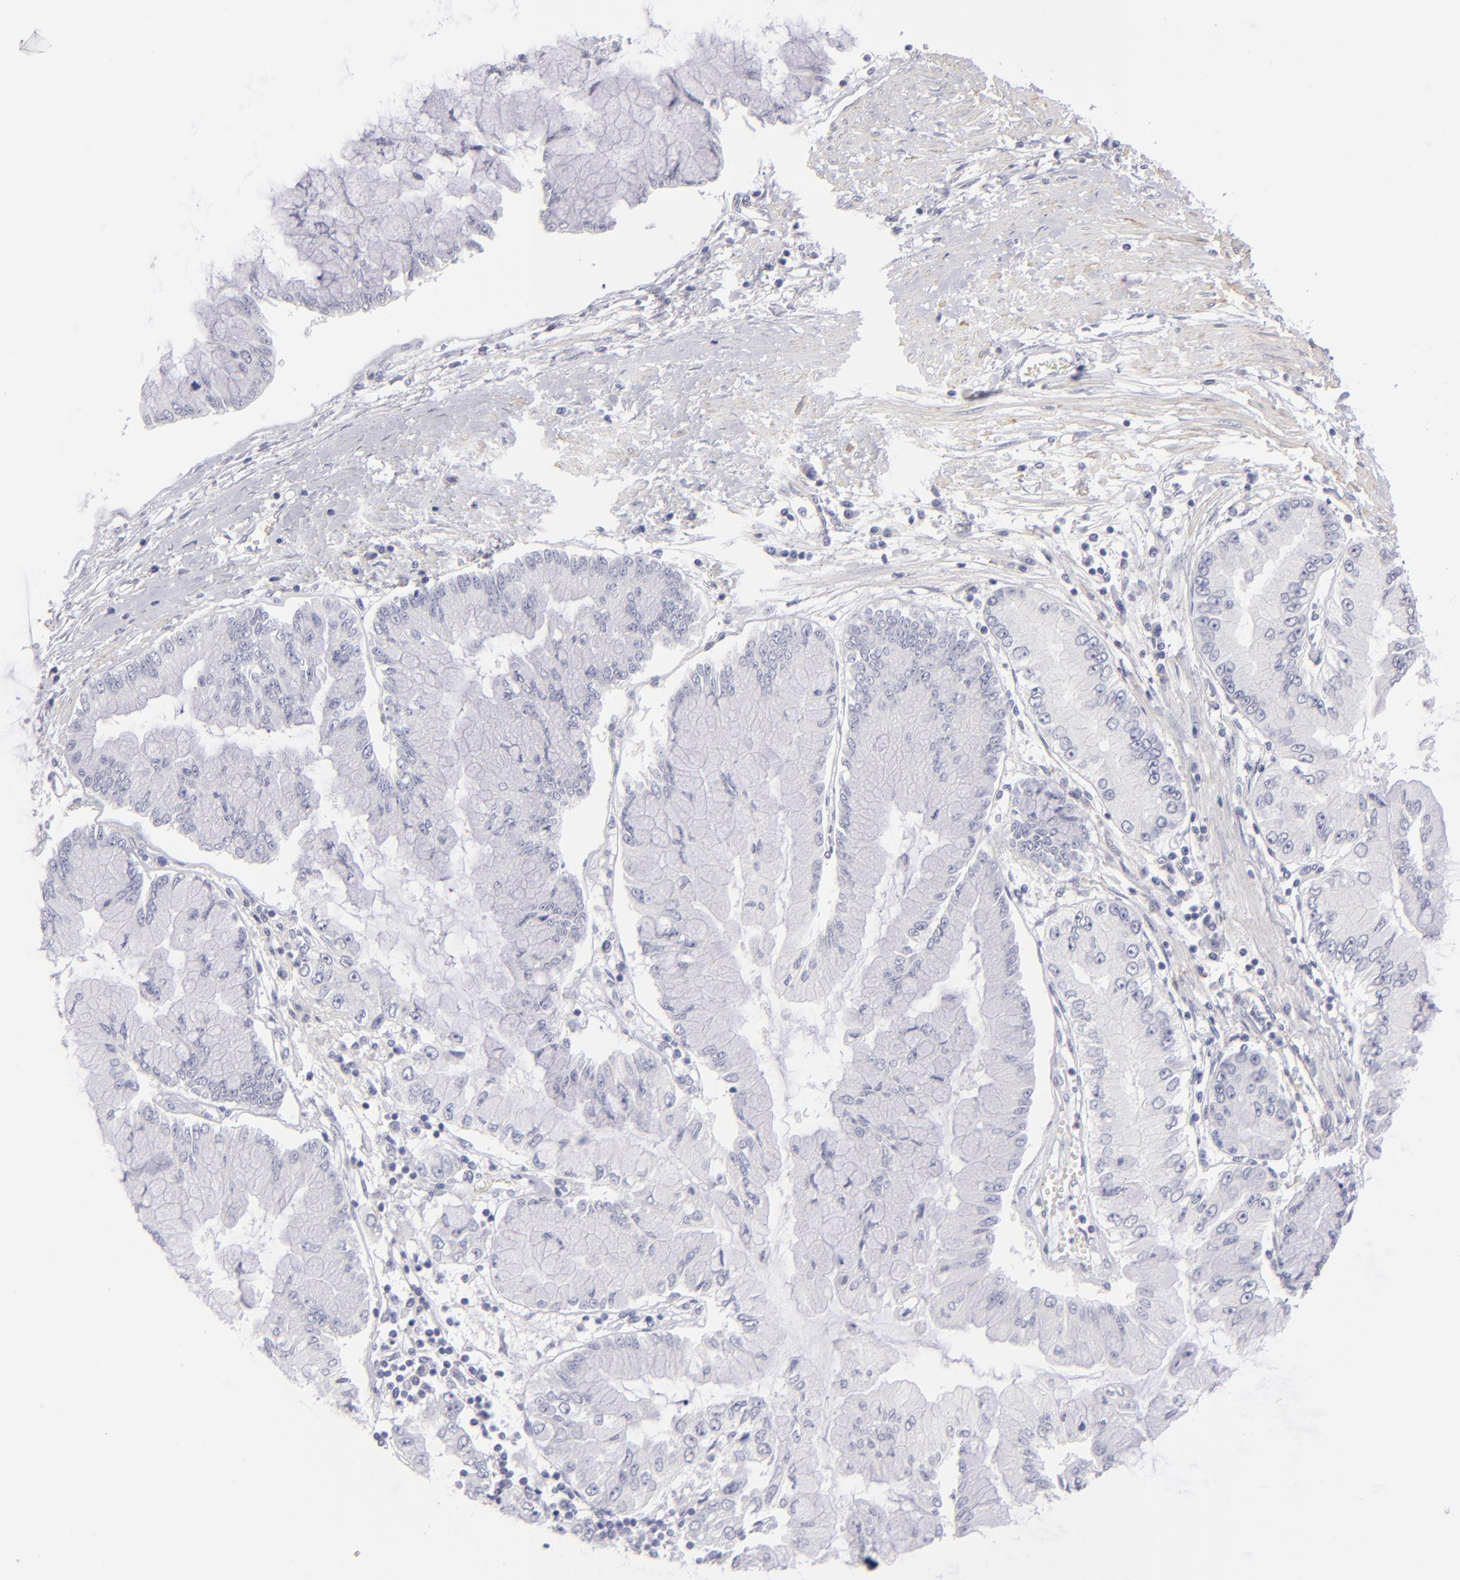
{"staining": {"intensity": "negative", "quantity": "none", "location": "none"}, "tissue": "liver cancer", "cell_type": "Tumor cells", "image_type": "cancer", "snomed": [{"axis": "morphology", "description": "Cholangiocarcinoma"}, {"axis": "topography", "description": "Liver"}], "caption": "An IHC image of liver cancer (cholangiocarcinoma) is shown. There is no staining in tumor cells of liver cancer (cholangiocarcinoma).", "gene": "MYH11", "patient": {"sex": "female", "age": 79}}